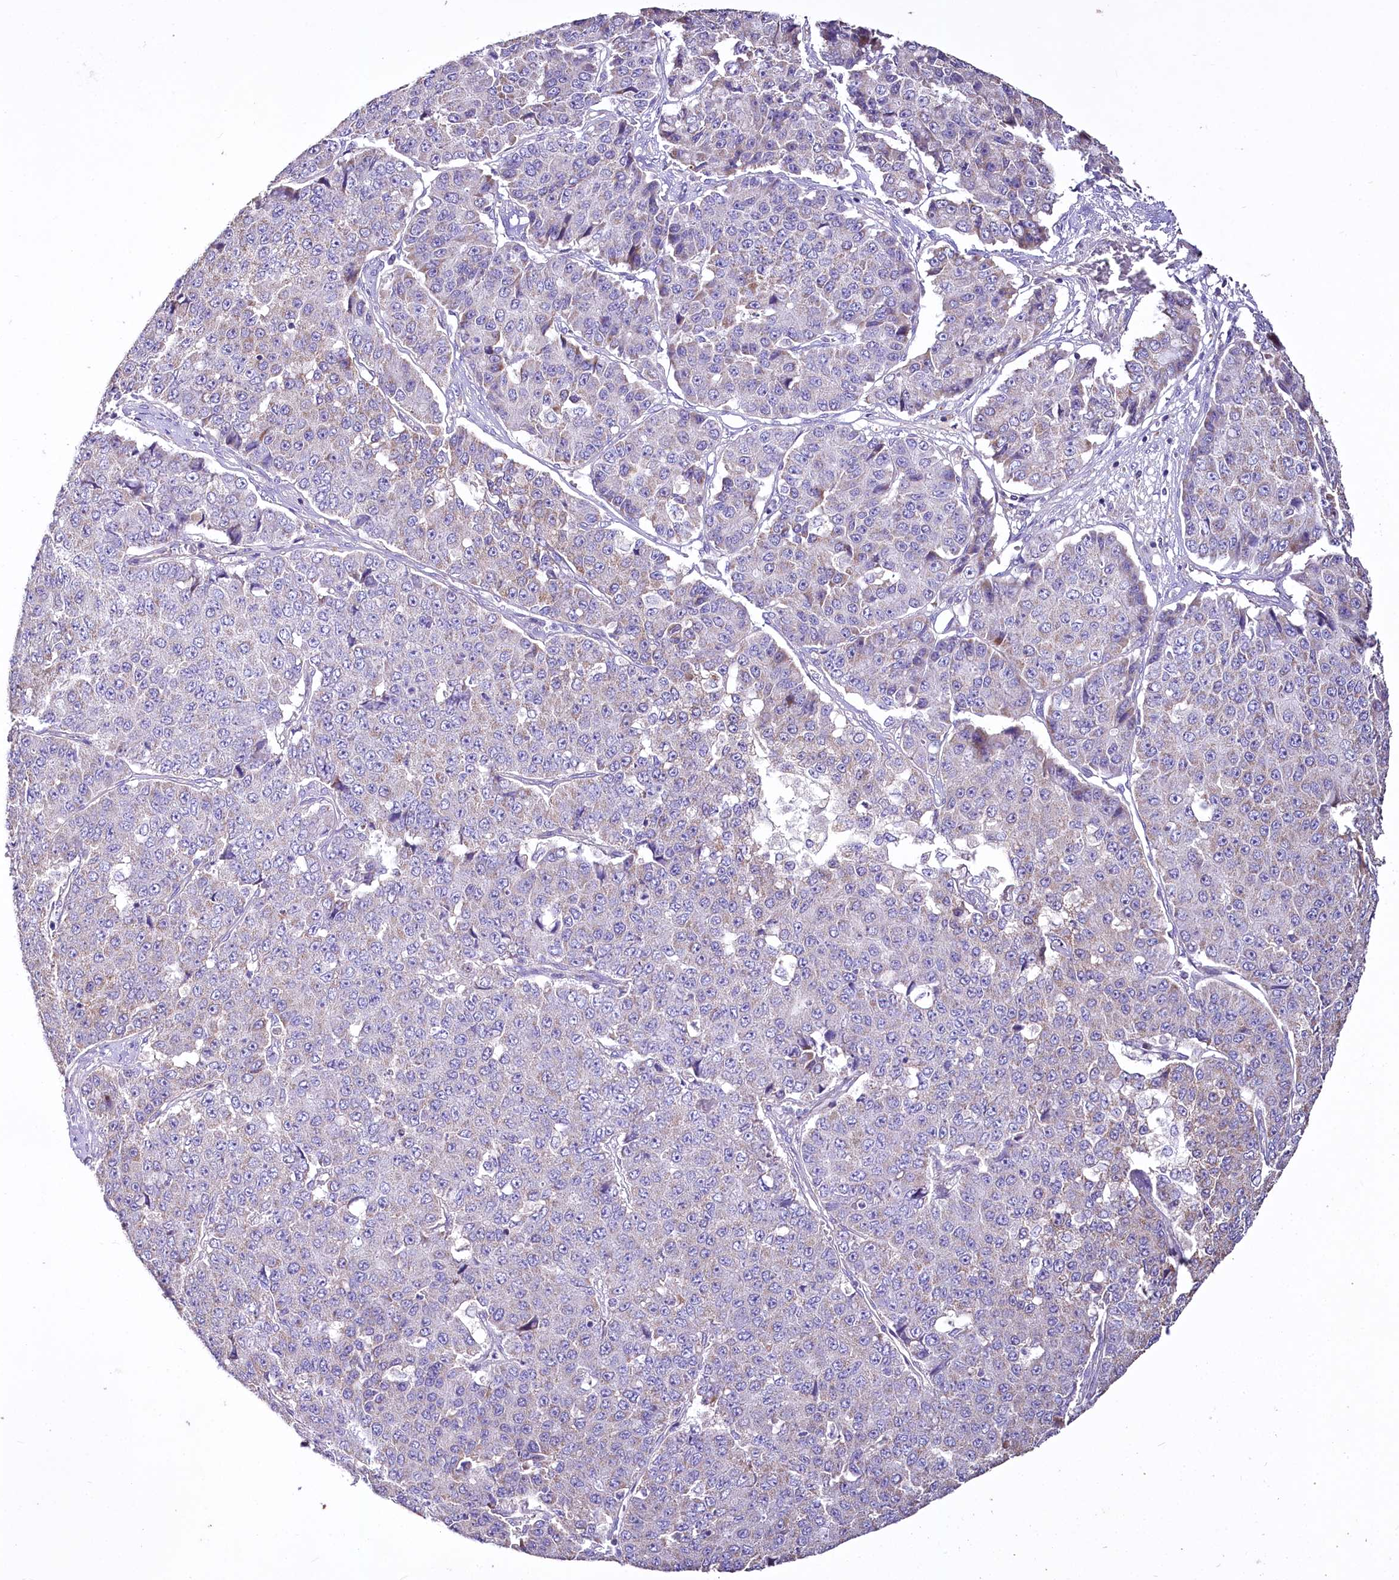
{"staining": {"intensity": "negative", "quantity": "none", "location": "none"}, "tissue": "pancreatic cancer", "cell_type": "Tumor cells", "image_type": "cancer", "snomed": [{"axis": "morphology", "description": "Adenocarcinoma, NOS"}, {"axis": "topography", "description": "Pancreas"}], "caption": "Pancreatic cancer was stained to show a protein in brown. There is no significant expression in tumor cells.", "gene": "PTER", "patient": {"sex": "male", "age": 50}}